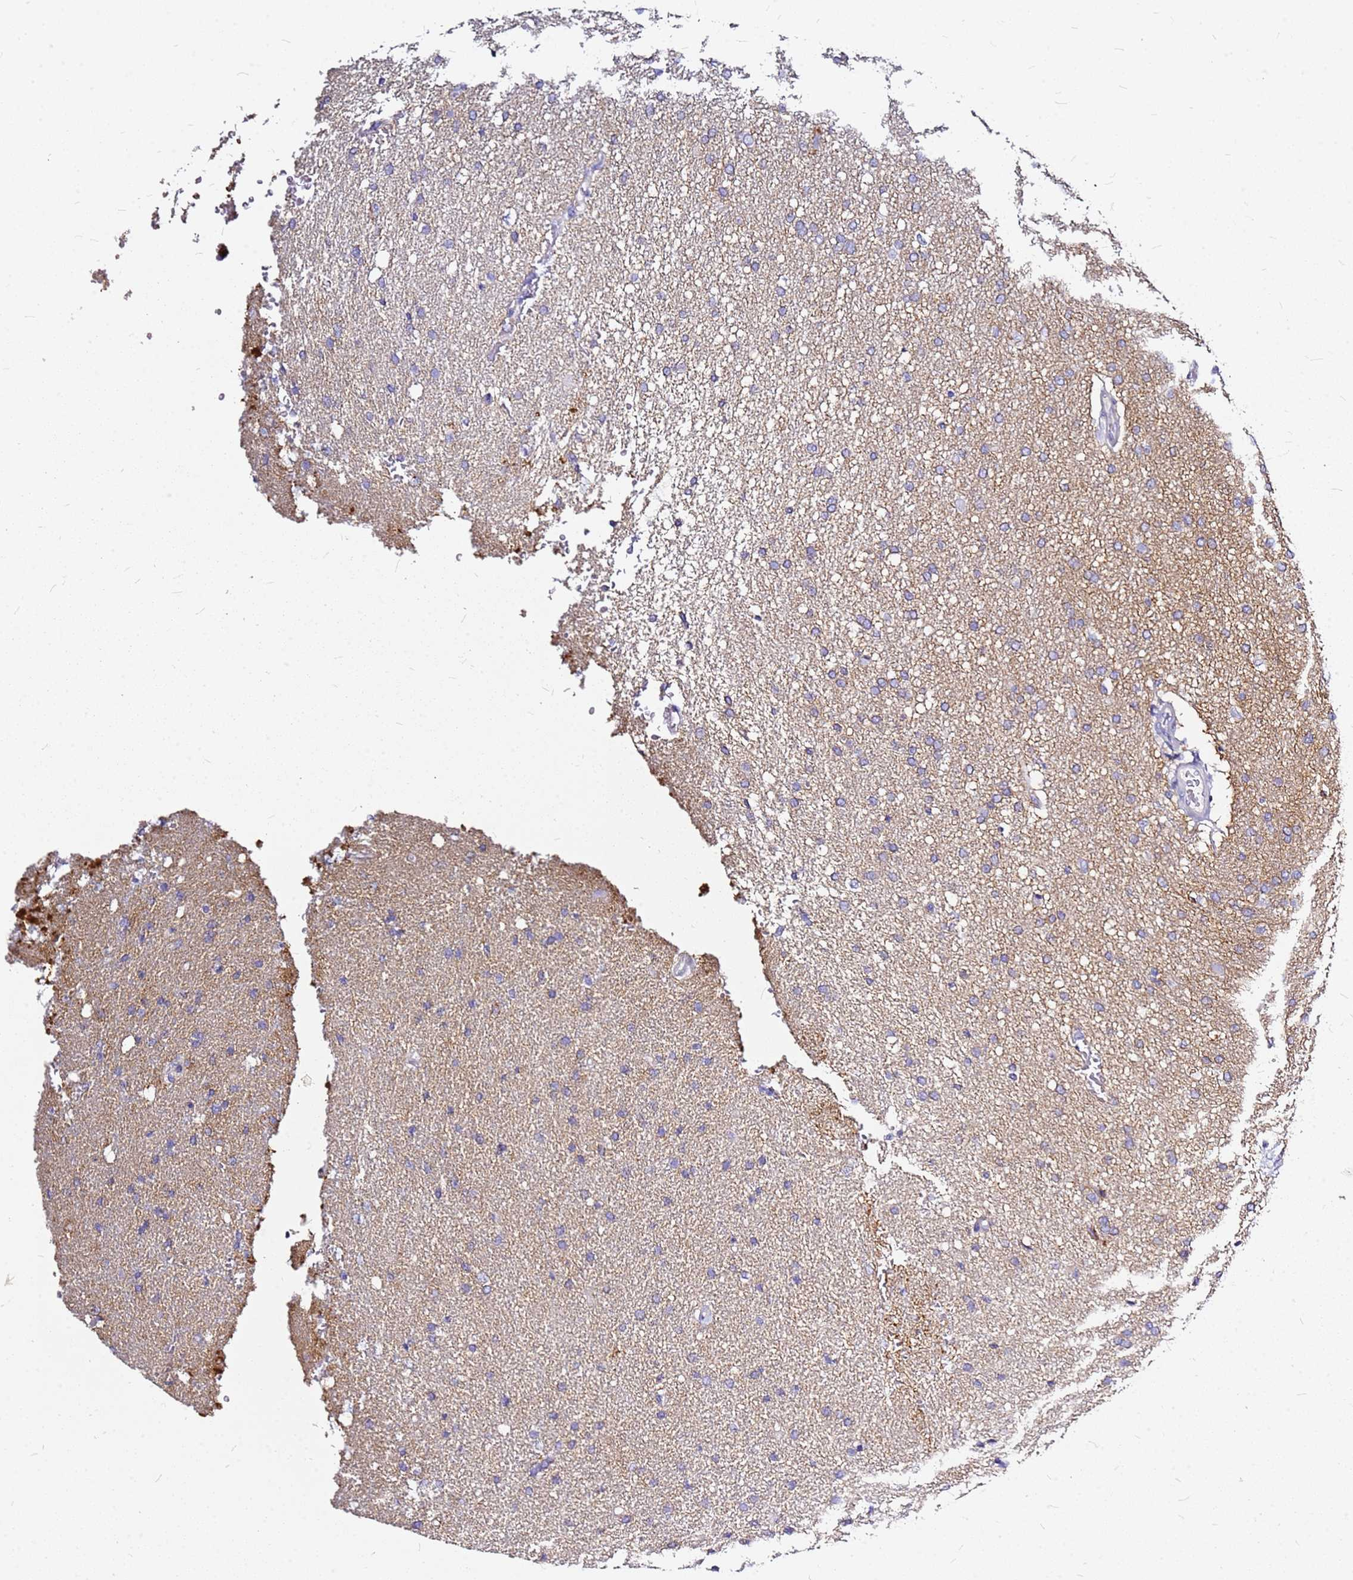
{"staining": {"intensity": "negative", "quantity": "none", "location": "none"}, "tissue": "glioma", "cell_type": "Tumor cells", "image_type": "cancer", "snomed": [{"axis": "morphology", "description": "Glioma, malignant, High grade"}, {"axis": "topography", "description": "Brain"}], "caption": "Immunohistochemistry photomicrograph of human glioma stained for a protein (brown), which reveals no expression in tumor cells.", "gene": "CASD1", "patient": {"sex": "male", "age": 72}}